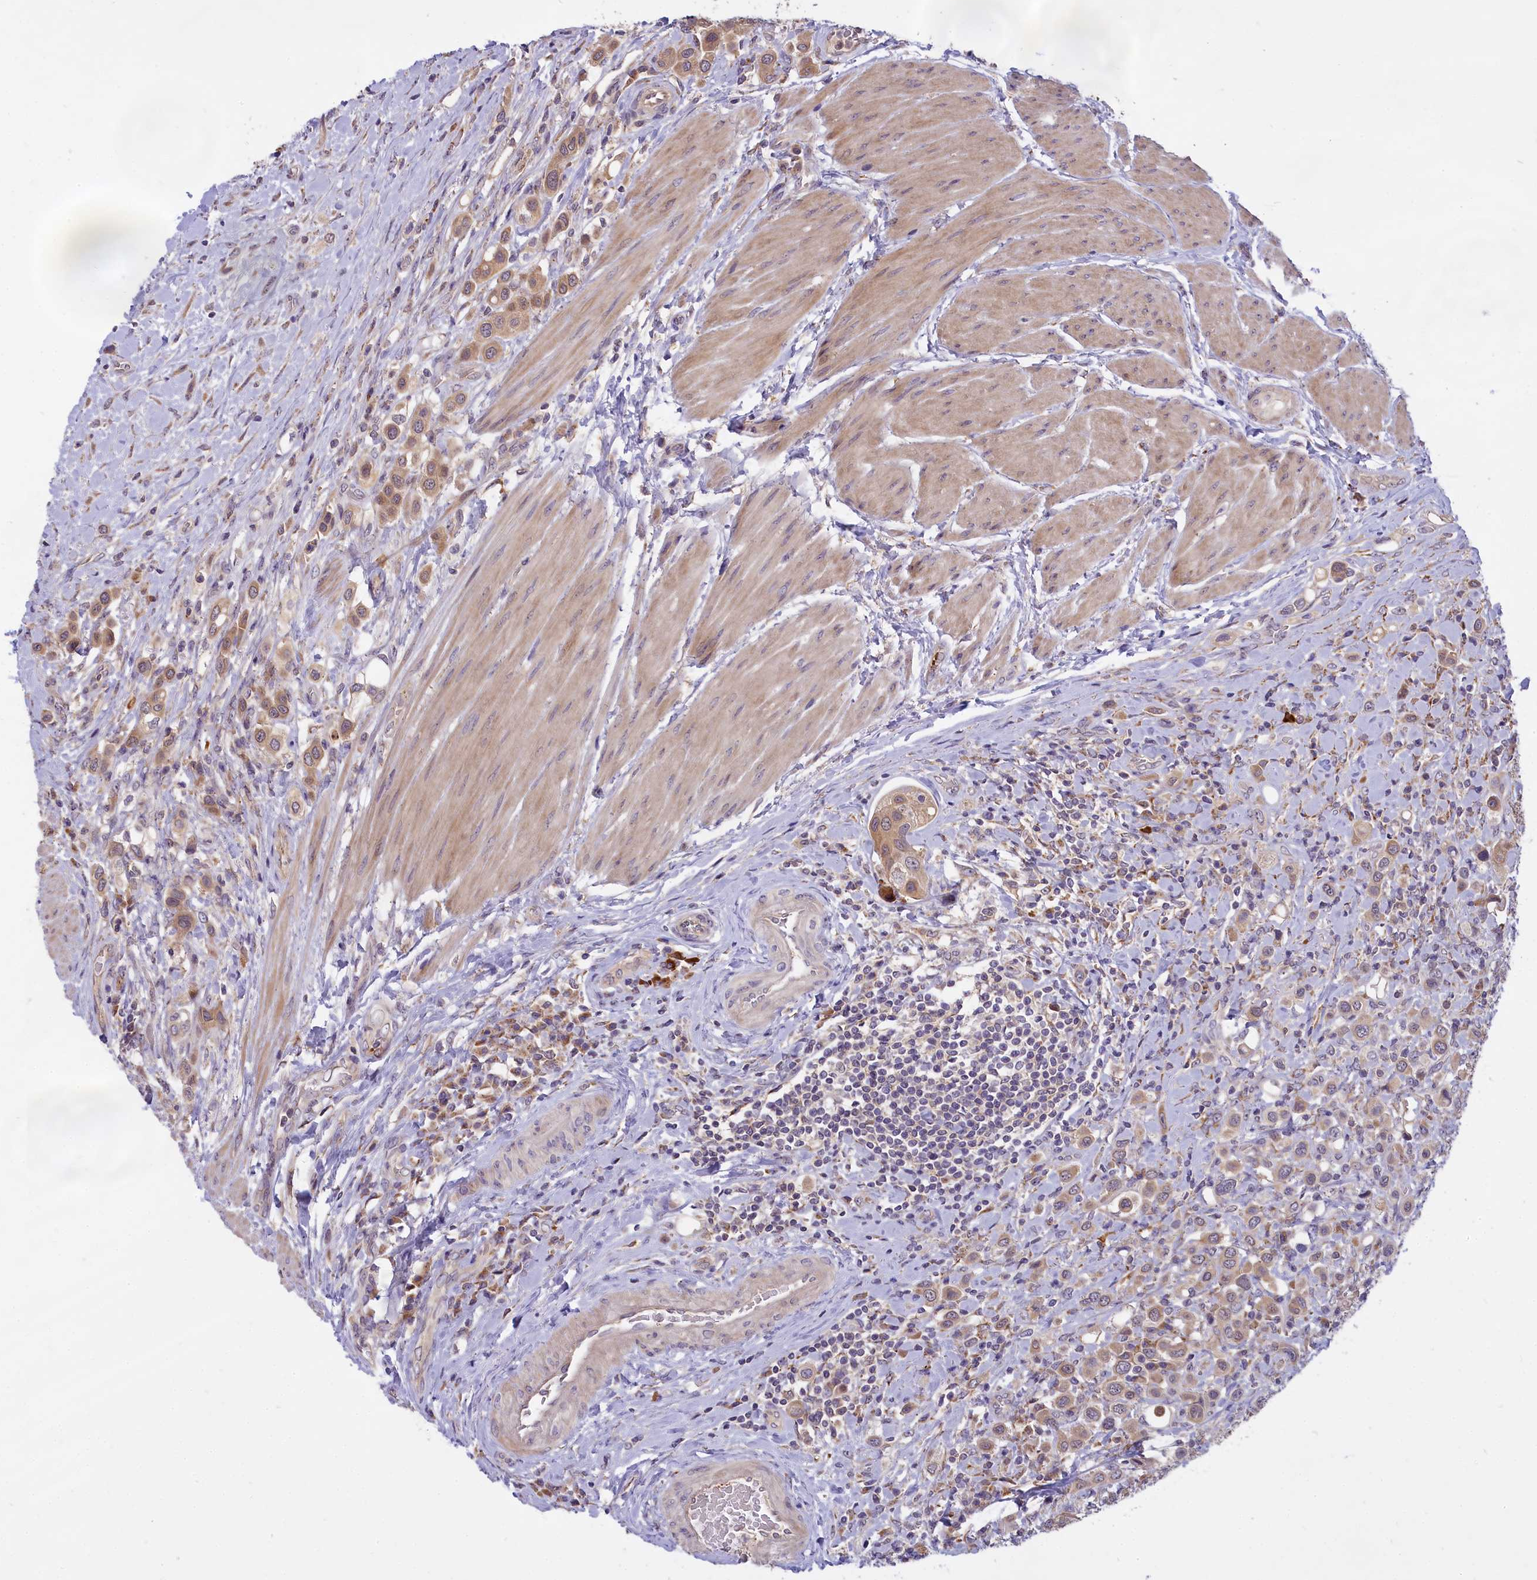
{"staining": {"intensity": "weak", "quantity": ">75%", "location": "cytoplasmic/membranous"}, "tissue": "urothelial cancer", "cell_type": "Tumor cells", "image_type": "cancer", "snomed": [{"axis": "morphology", "description": "Urothelial carcinoma, High grade"}, {"axis": "topography", "description": "Urinary bladder"}], "caption": "The histopathology image displays immunohistochemical staining of urothelial cancer. There is weak cytoplasmic/membranous positivity is seen in approximately >75% of tumor cells. The staining was performed using DAB (3,3'-diaminobenzidine), with brown indicating positive protein expression. Nuclei are stained blue with hematoxylin.", "gene": "MEMO1", "patient": {"sex": "male", "age": 50}}